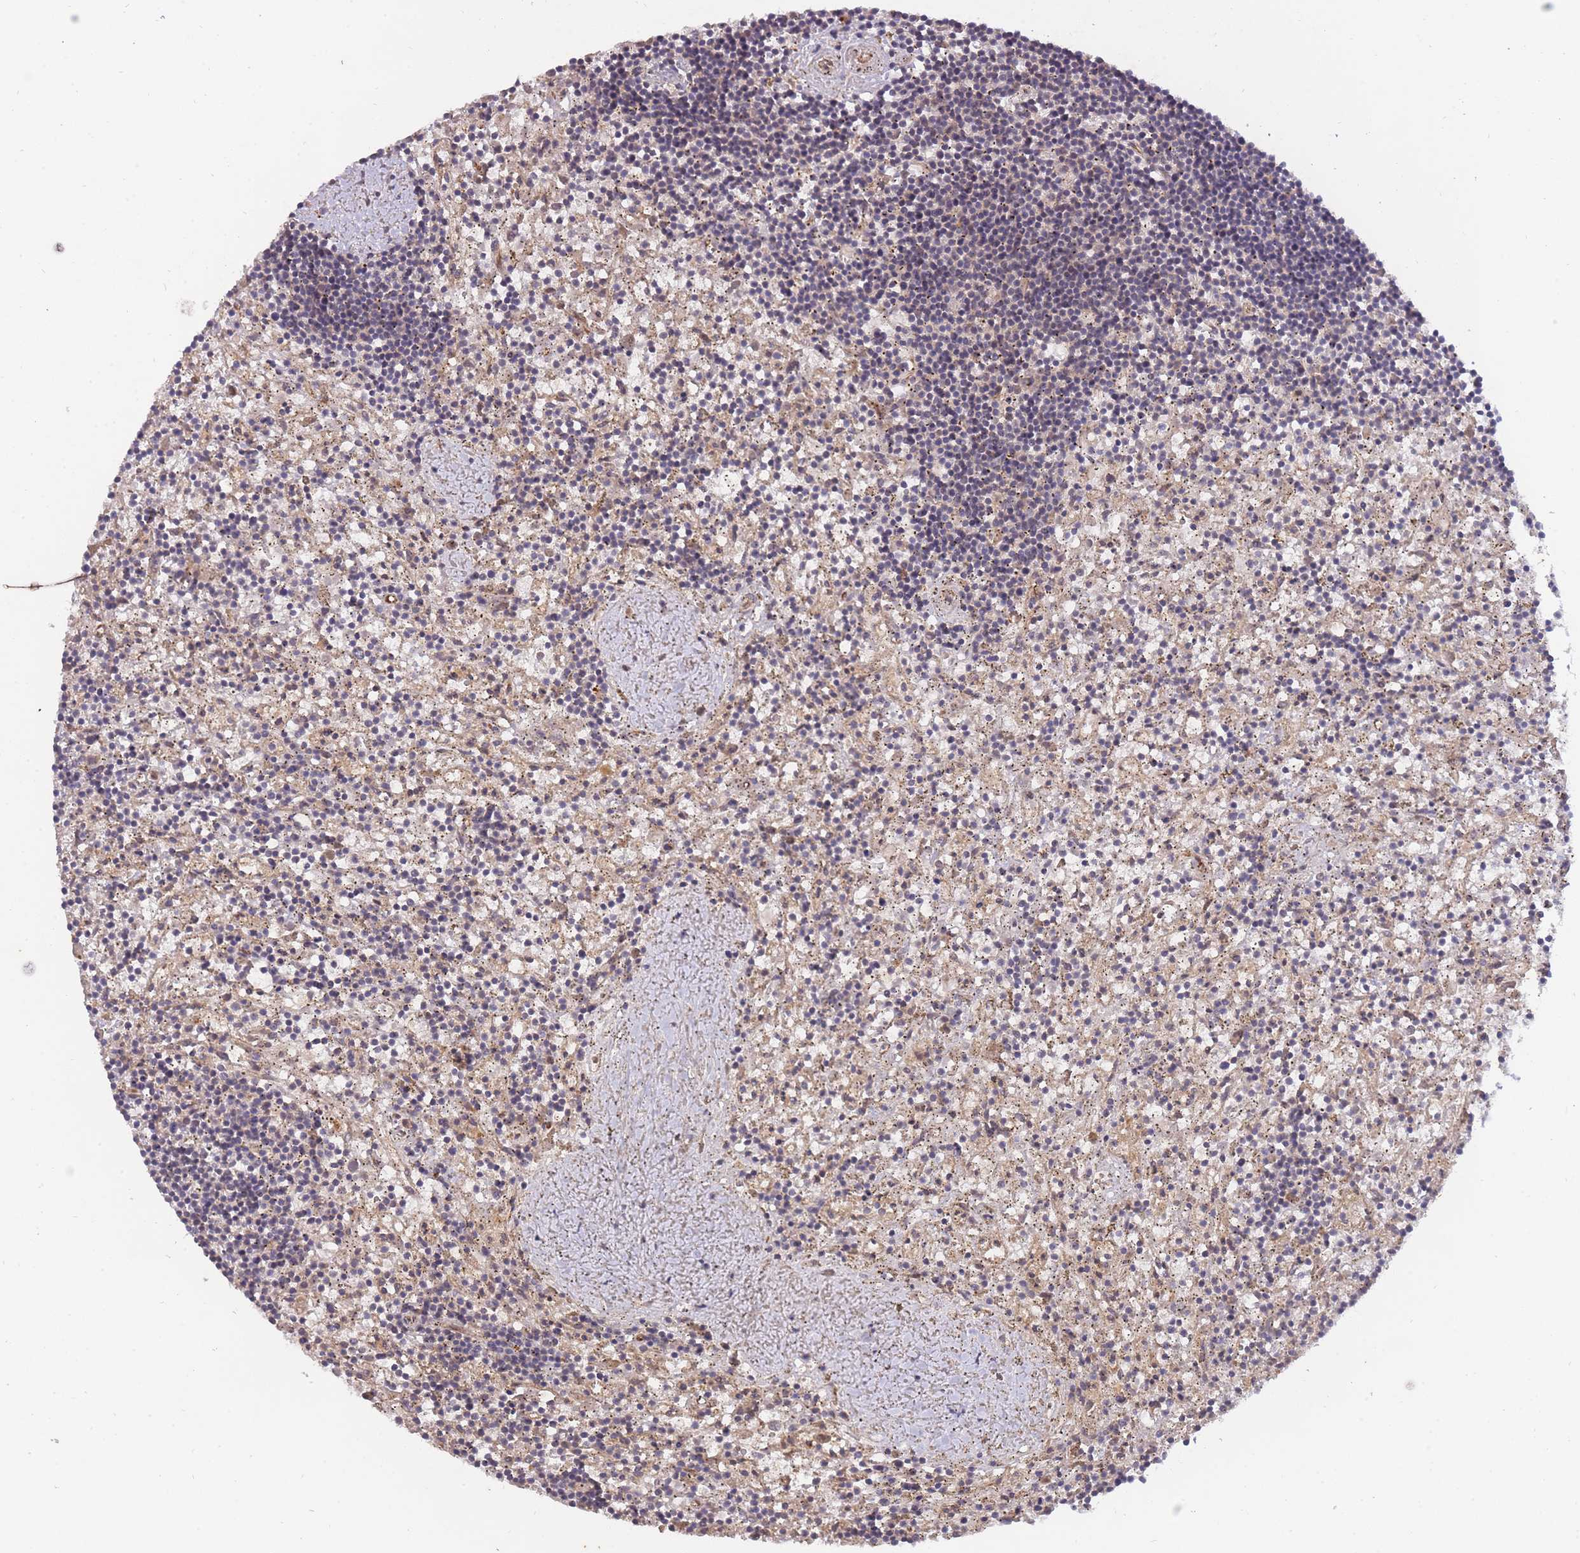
{"staining": {"intensity": "weak", "quantity": "<25%", "location": "cytoplasmic/membranous"}, "tissue": "lymphoma", "cell_type": "Tumor cells", "image_type": "cancer", "snomed": [{"axis": "morphology", "description": "Malignant lymphoma, non-Hodgkin's type, Low grade"}, {"axis": "topography", "description": "Spleen"}], "caption": "Immunohistochemistry (IHC) micrograph of malignant lymphoma, non-Hodgkin's type (low-grade) stained for a protein (brown), which exhibits no staining in tumor cells. The staining was performed using DAB to visualize the protein expression in brown, while the nuclei were stained in blue with hematoxylin (Magnification: 20x).", "gene": "SMC6", "patient": {"sex": "male", "age": 76}}